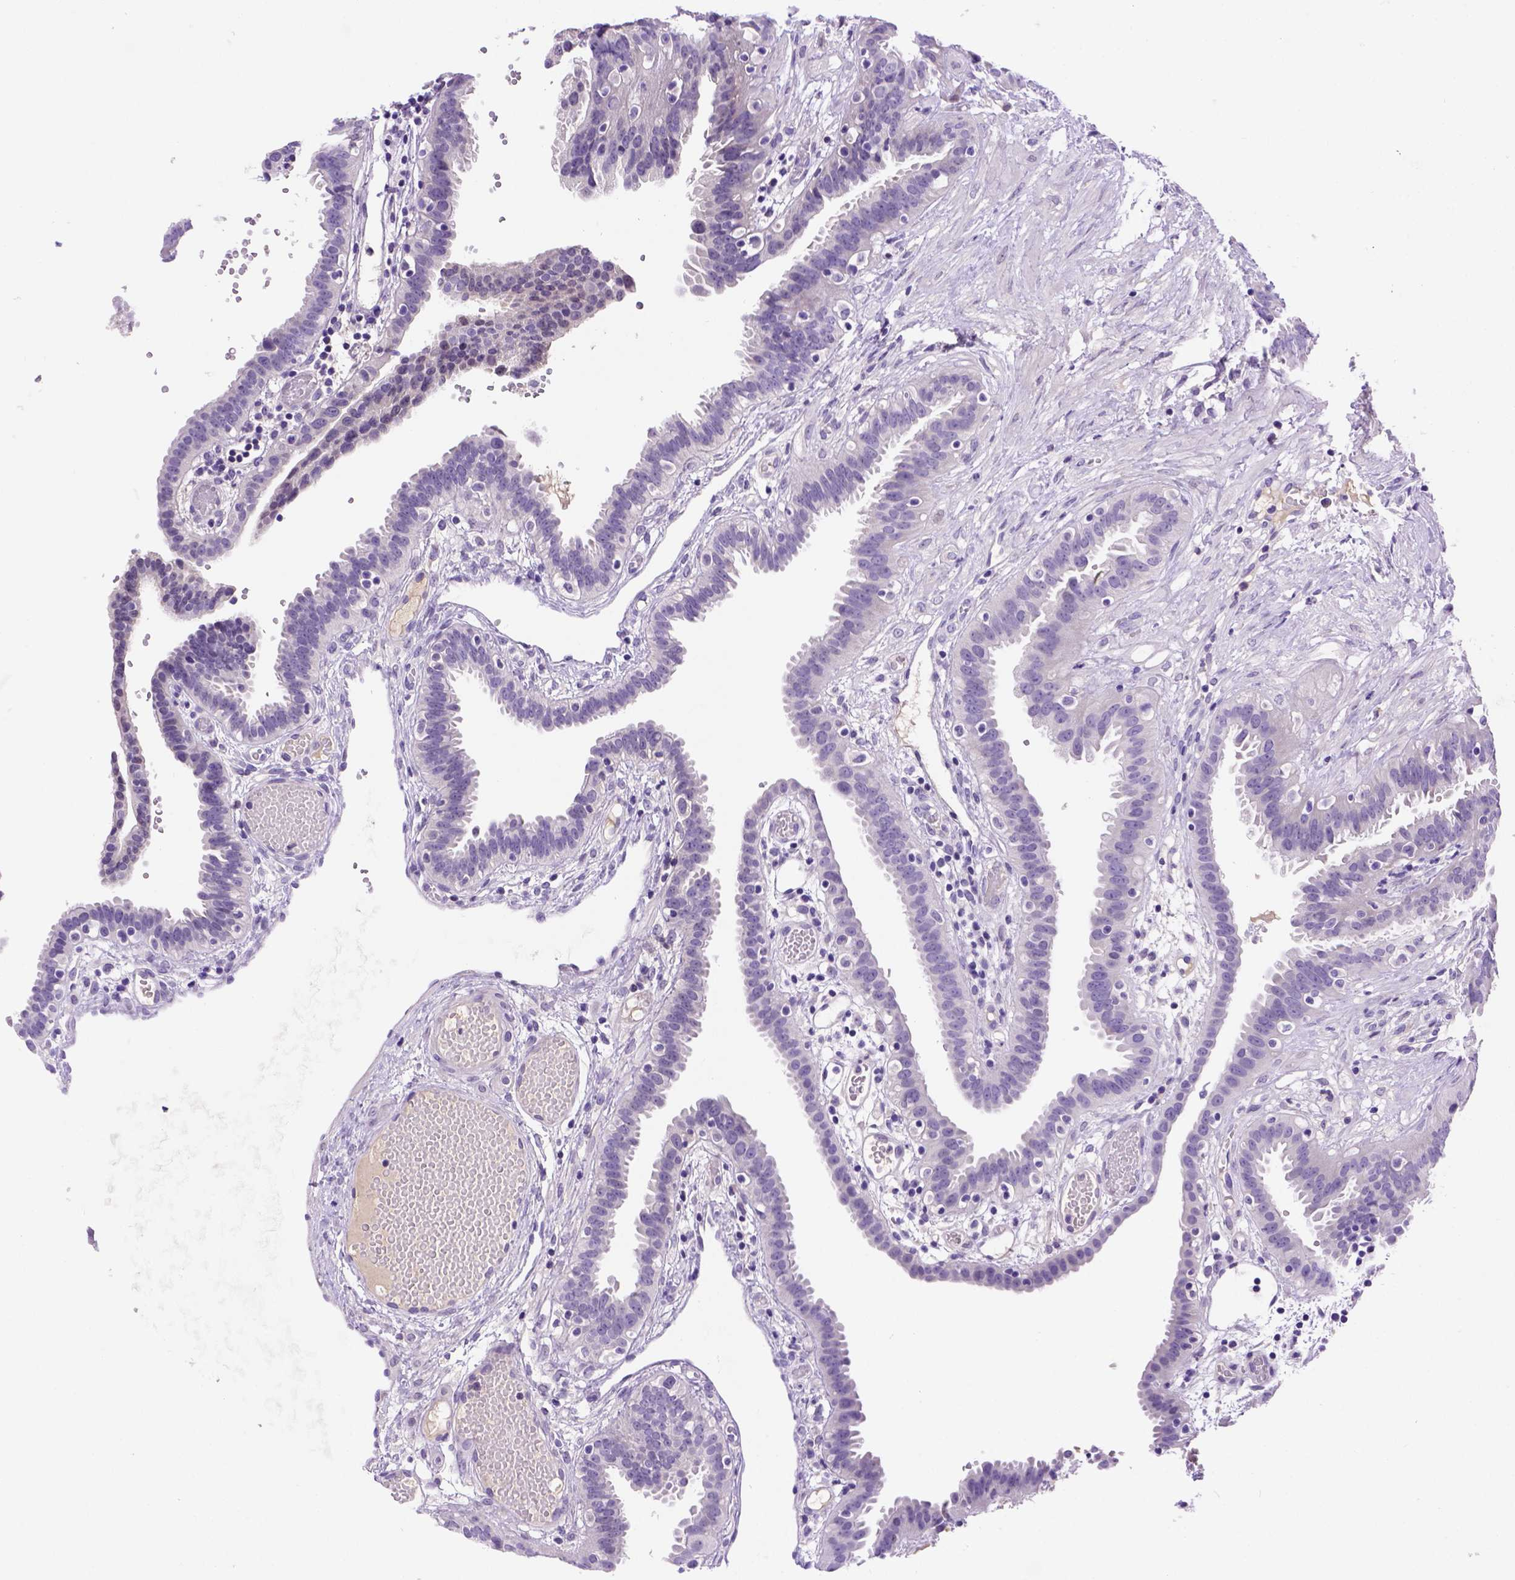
{"staining": {"intensity": "negative", "quantity": "none", "location": "none"}, "tissue": "fallopian tube", "cell_type": "Glandular cells", "image_type": "normal", "snomed": [{"axis": "morphology", "description": "Normal tissue, NOS"}, {"axis": "topography", "description": "Fallopian tube"}], "caption": "High magnification brightfield microscopy of benign fallopian tube stained with DAB (brown) and counterstained with hematoxylin (blue): glandular cells show no significant staining. (DAB immunohistochemistry, high magnification).", "gene": "FAM81B", "patient": {"sex": "female", "age": 37}}